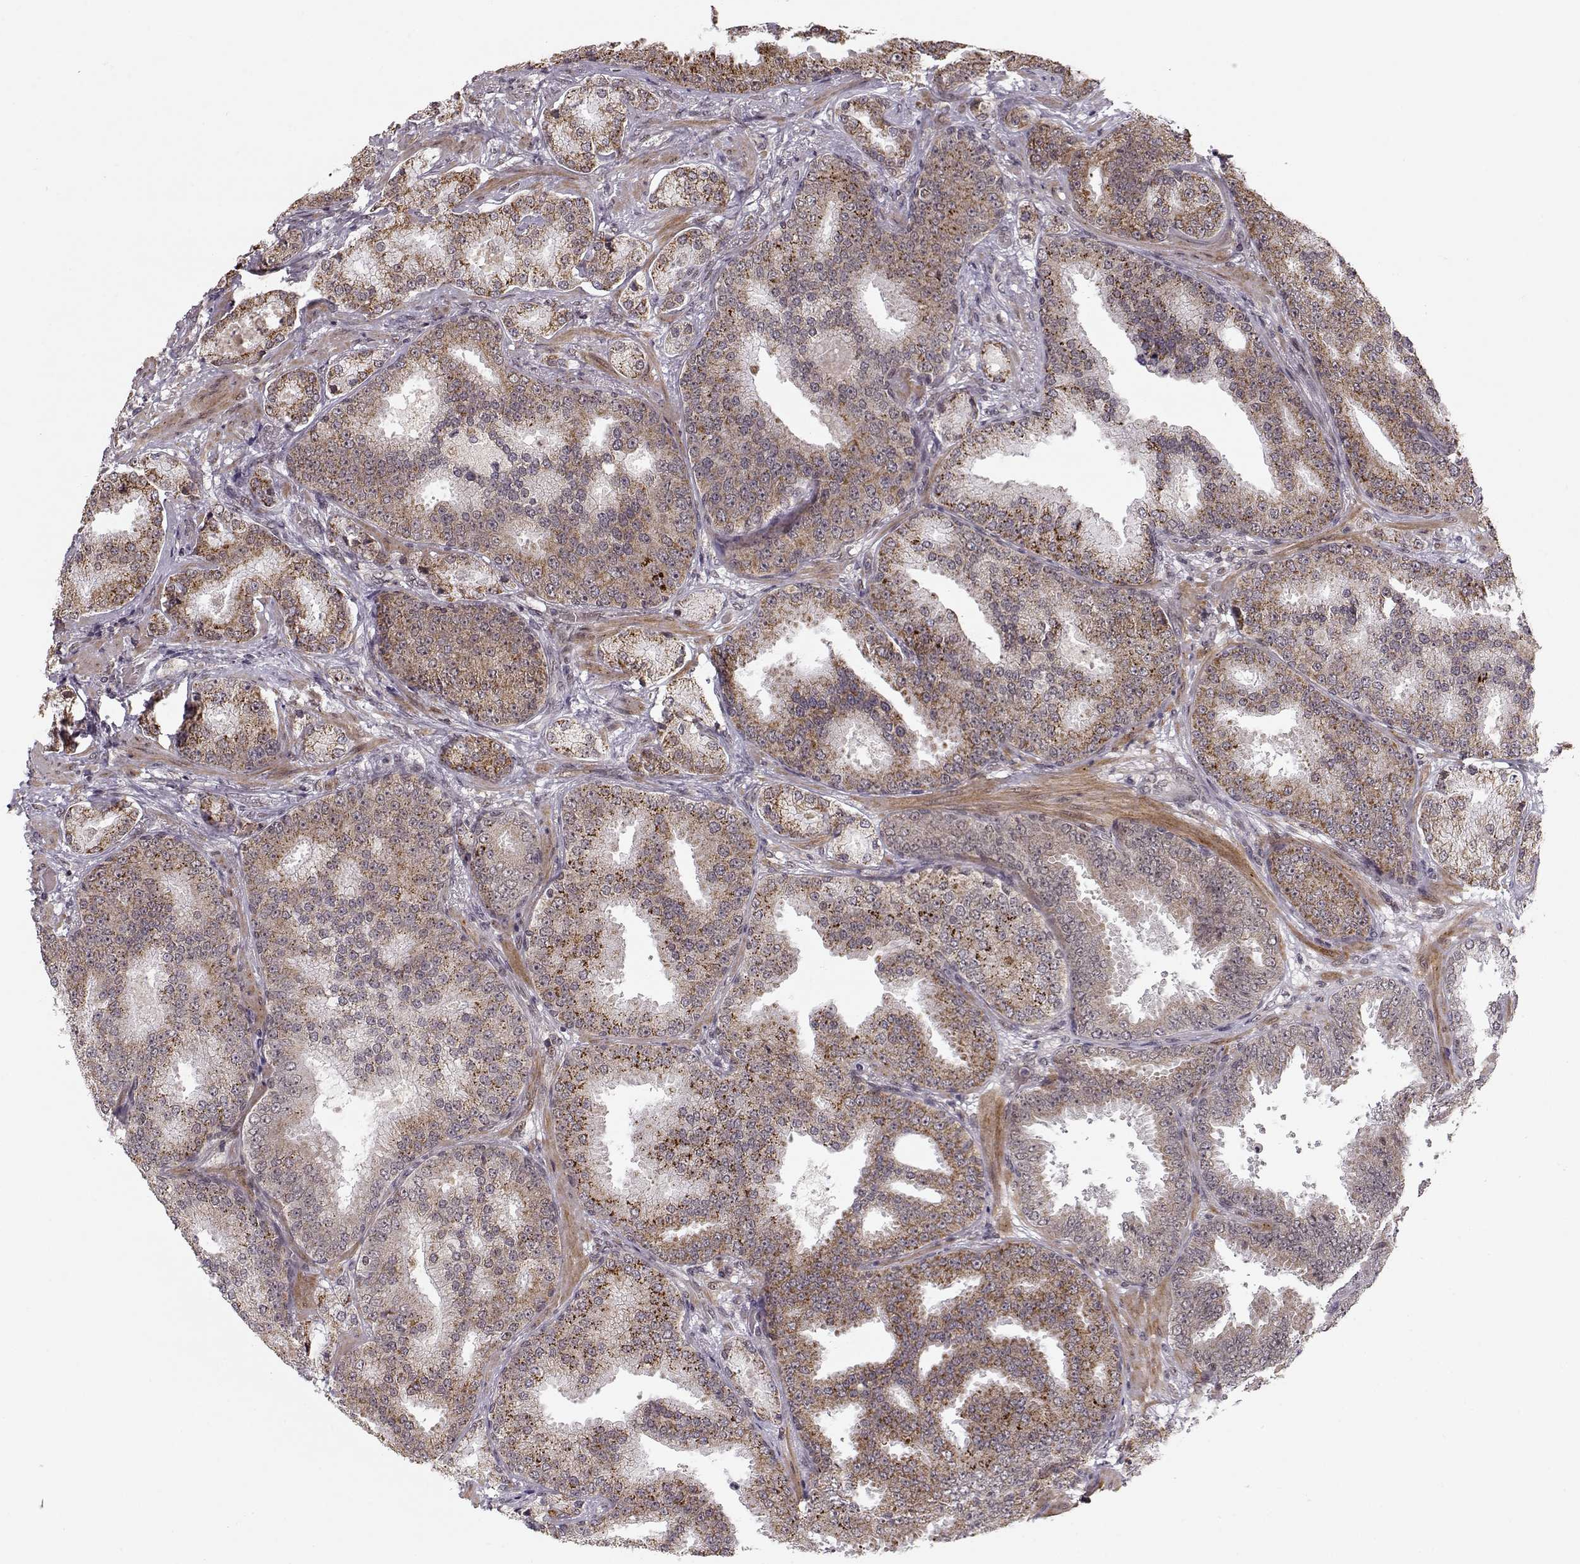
{"staining": {"intensity": "moderate", "quantity": ">75%", "location": "cytoplasmic/membranous,nuclear"}, "tissue": "prostate cancer", "cell_type": "Tumor cells", "image_type": "cancer", "snomed": [{"axis": "morphology", "description": "Adenocarcinoma, Low grade"}, {"axis": "topography", "description": "Prostate"}], "caption": "IHC (DAB (3,3'-diaminobenzidine)) staining of prostate cancer shows moderate cytoplasmic/membranous and nuclear protein expression in about >75% of tumor cells.", "gene": "RAI1", "patient": {"sex": "male", "age": 68}}